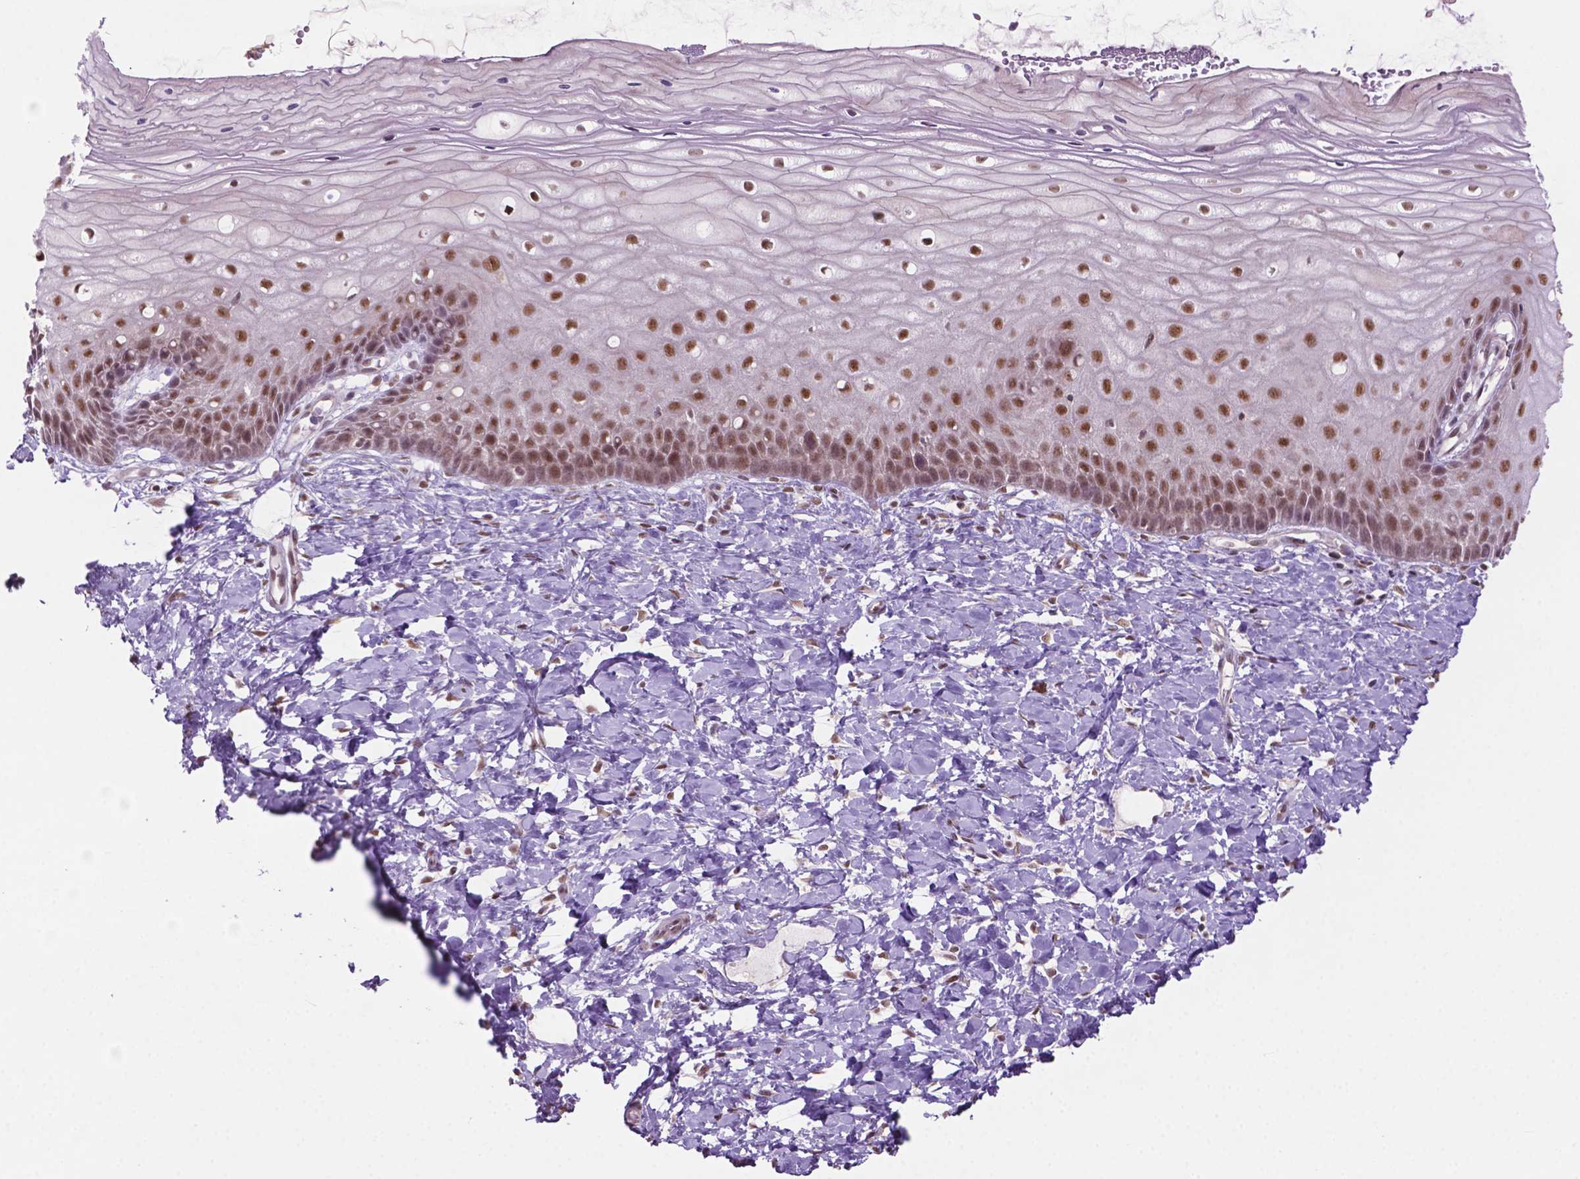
{"staining": {"intensity": "moderate", "quantity": ">75%", "location": "nuclear"}, "tissue": "cervix", "cell_type": "Glandular cells", "image_type": "normal", "snomed": [{"axis": "morphology", "description": "Normal tissue, NOS"}, {"axis": "topography", "description": "Cervix"}], "caption": "IHC staining of benign cervix, which demonstrates medium levels of moderate nuclear expression in about >75% of glandular cells indicating moderate nuclear protein positivity. The staining was performed using DAB (brown) for protein detection and nuclei were counterstained in hematoxylin (blue).", "gene": "PHAX", "patient": {"sex": "female", "age": 37}}